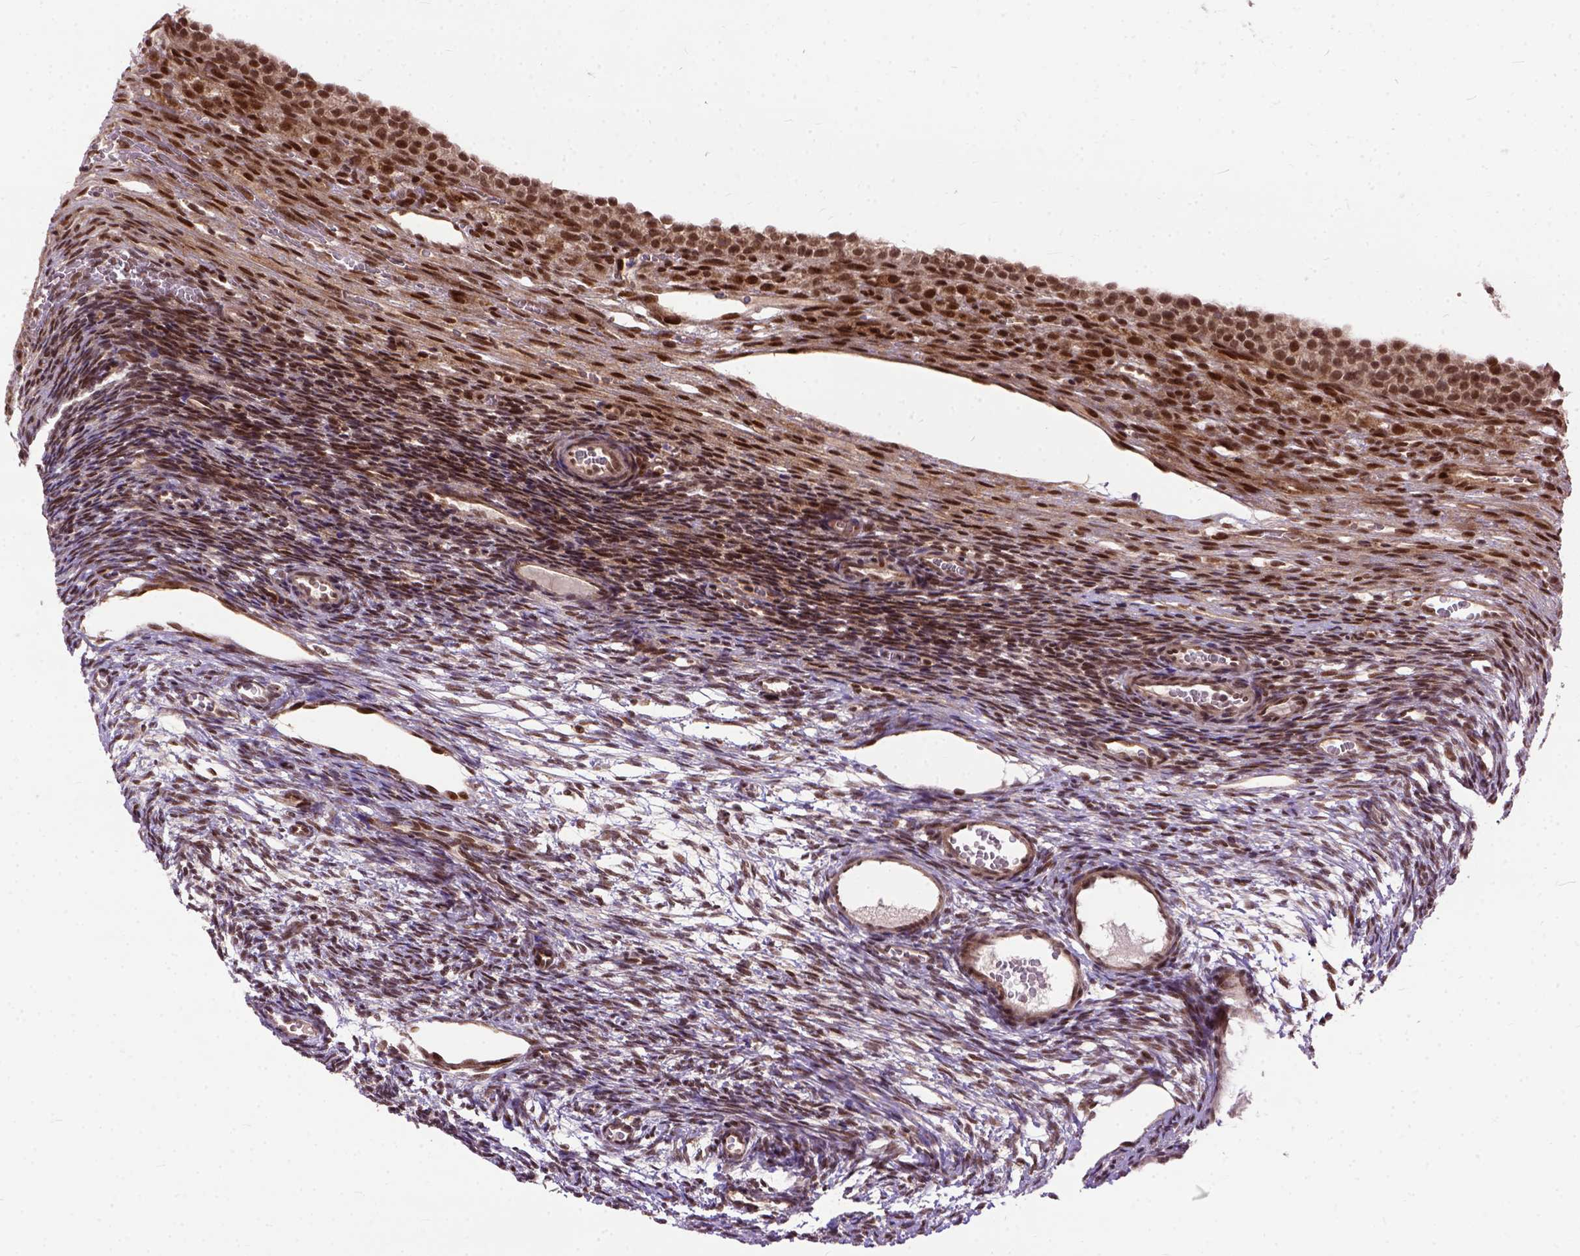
{"staining": {"intensity": "moderate", "quantity": ">75%", "location": "nuclear"}, "tissue": "ovary", "cell_type": "Follicle cells", "image_type": "normal", "snomed": [{"axis": "morphology", "description": "Normal tissue, NOS"}, {"axis": "topography", "description": "Ovary"}], "caption": "Immunohistochemical staining of benign human ovary exhibits moderate nuclear protein staining in approximately >75% of follicle cells. (DAB = brown stain, brightfield microscopy at high magnification).", "gene": "ZNF630", "patient": {"sex": "female", "age": 34}}